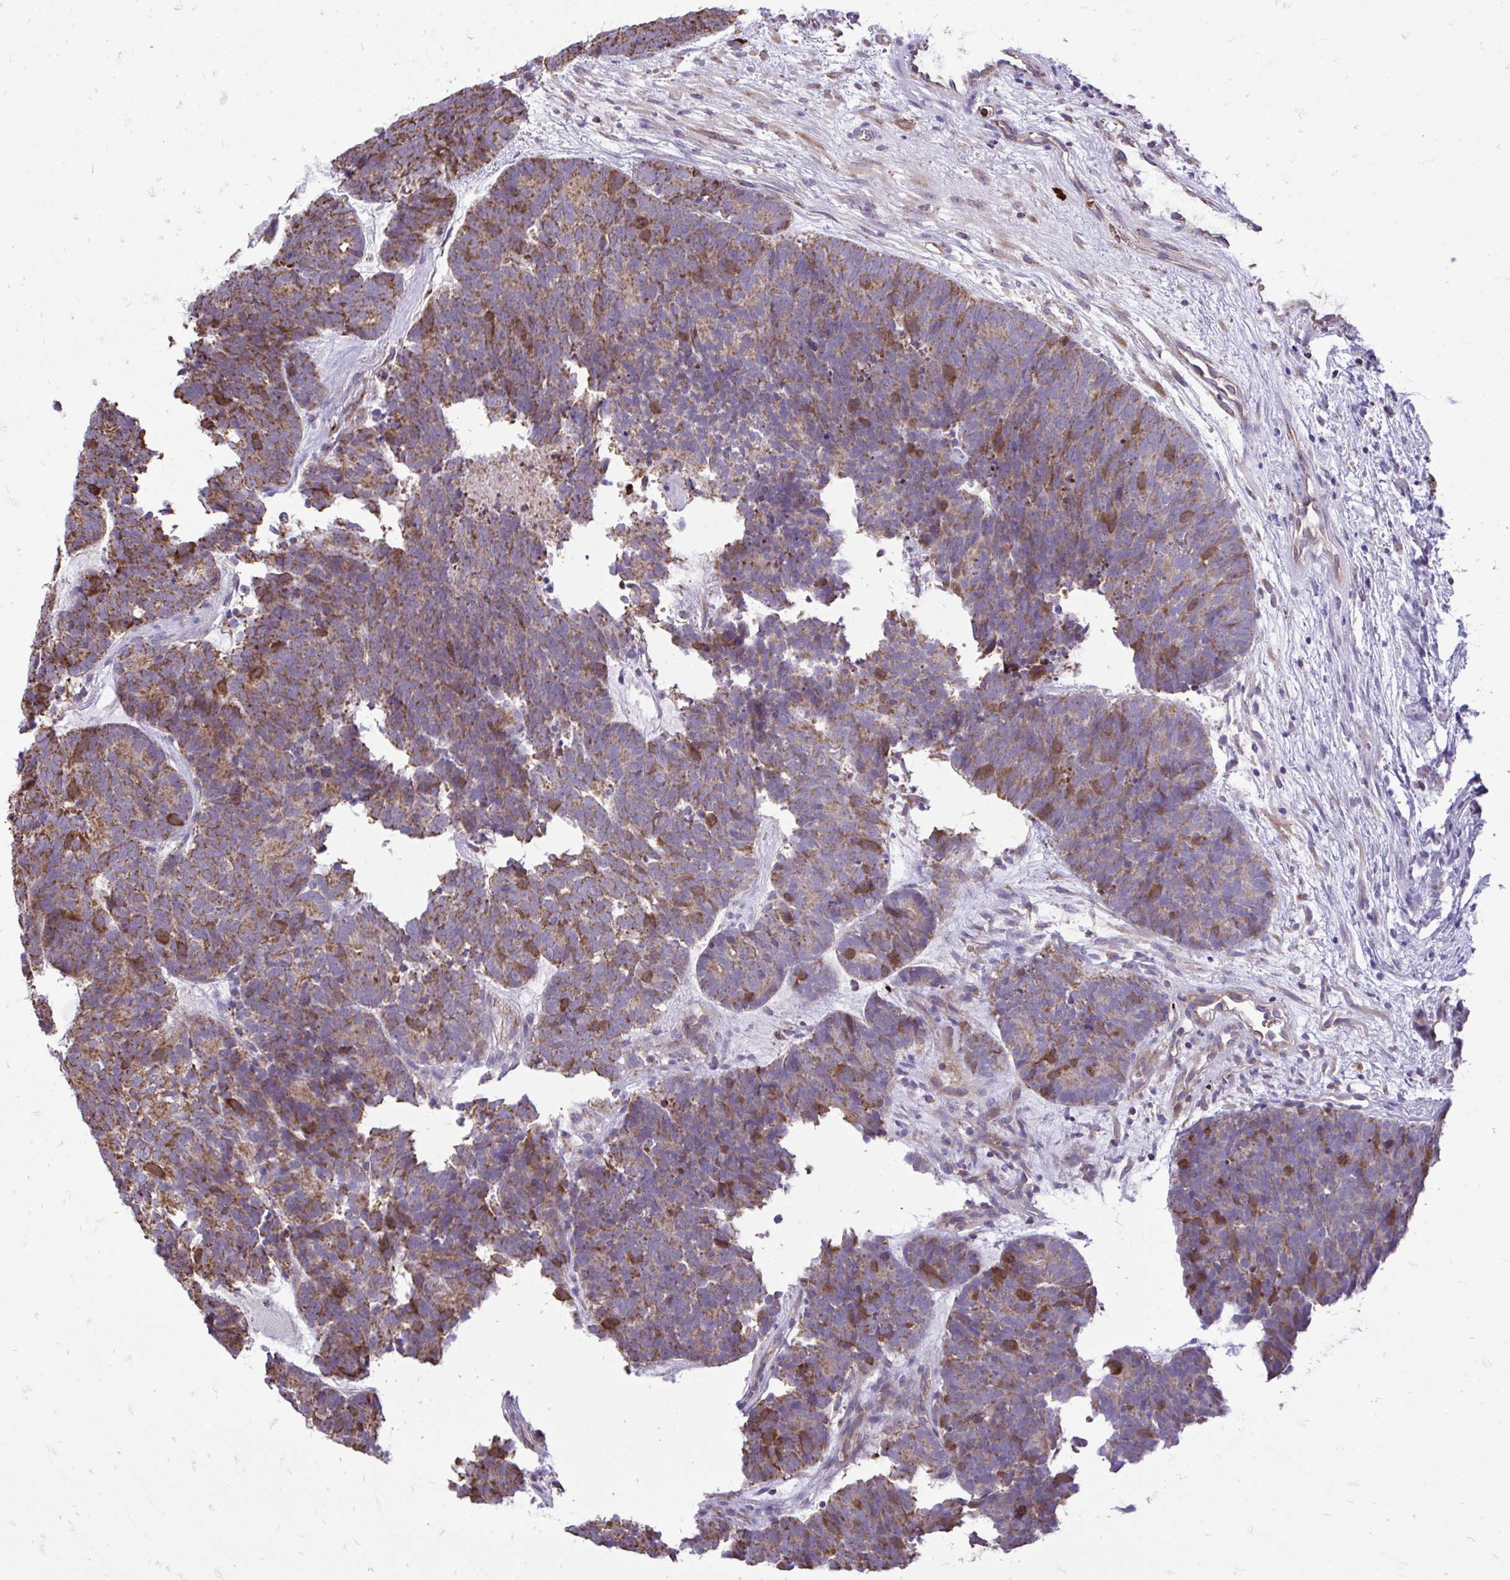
{"staining": {"intensity": "moderate", "quantity": ">75%", "location": "cytoplasmic/membranous"}, "tissue": "head and neck cancer", "cell_type": "Tumor cells", "image_type": "cancer", "snomed": [{"axis": "morphology", "description": "Adenocarcinoma, NOS"}, {"axis": "topography", "description": "Head-Neck"}], "caption": "The micrograph displays immunohistochemical staining of head and neck cancer. There is moderate cytoplasmic/membranous expression is present in approximately >75% of tumor cells.", "gene": "UBE2C", "patient": {"sex": "female", "age": 81}}